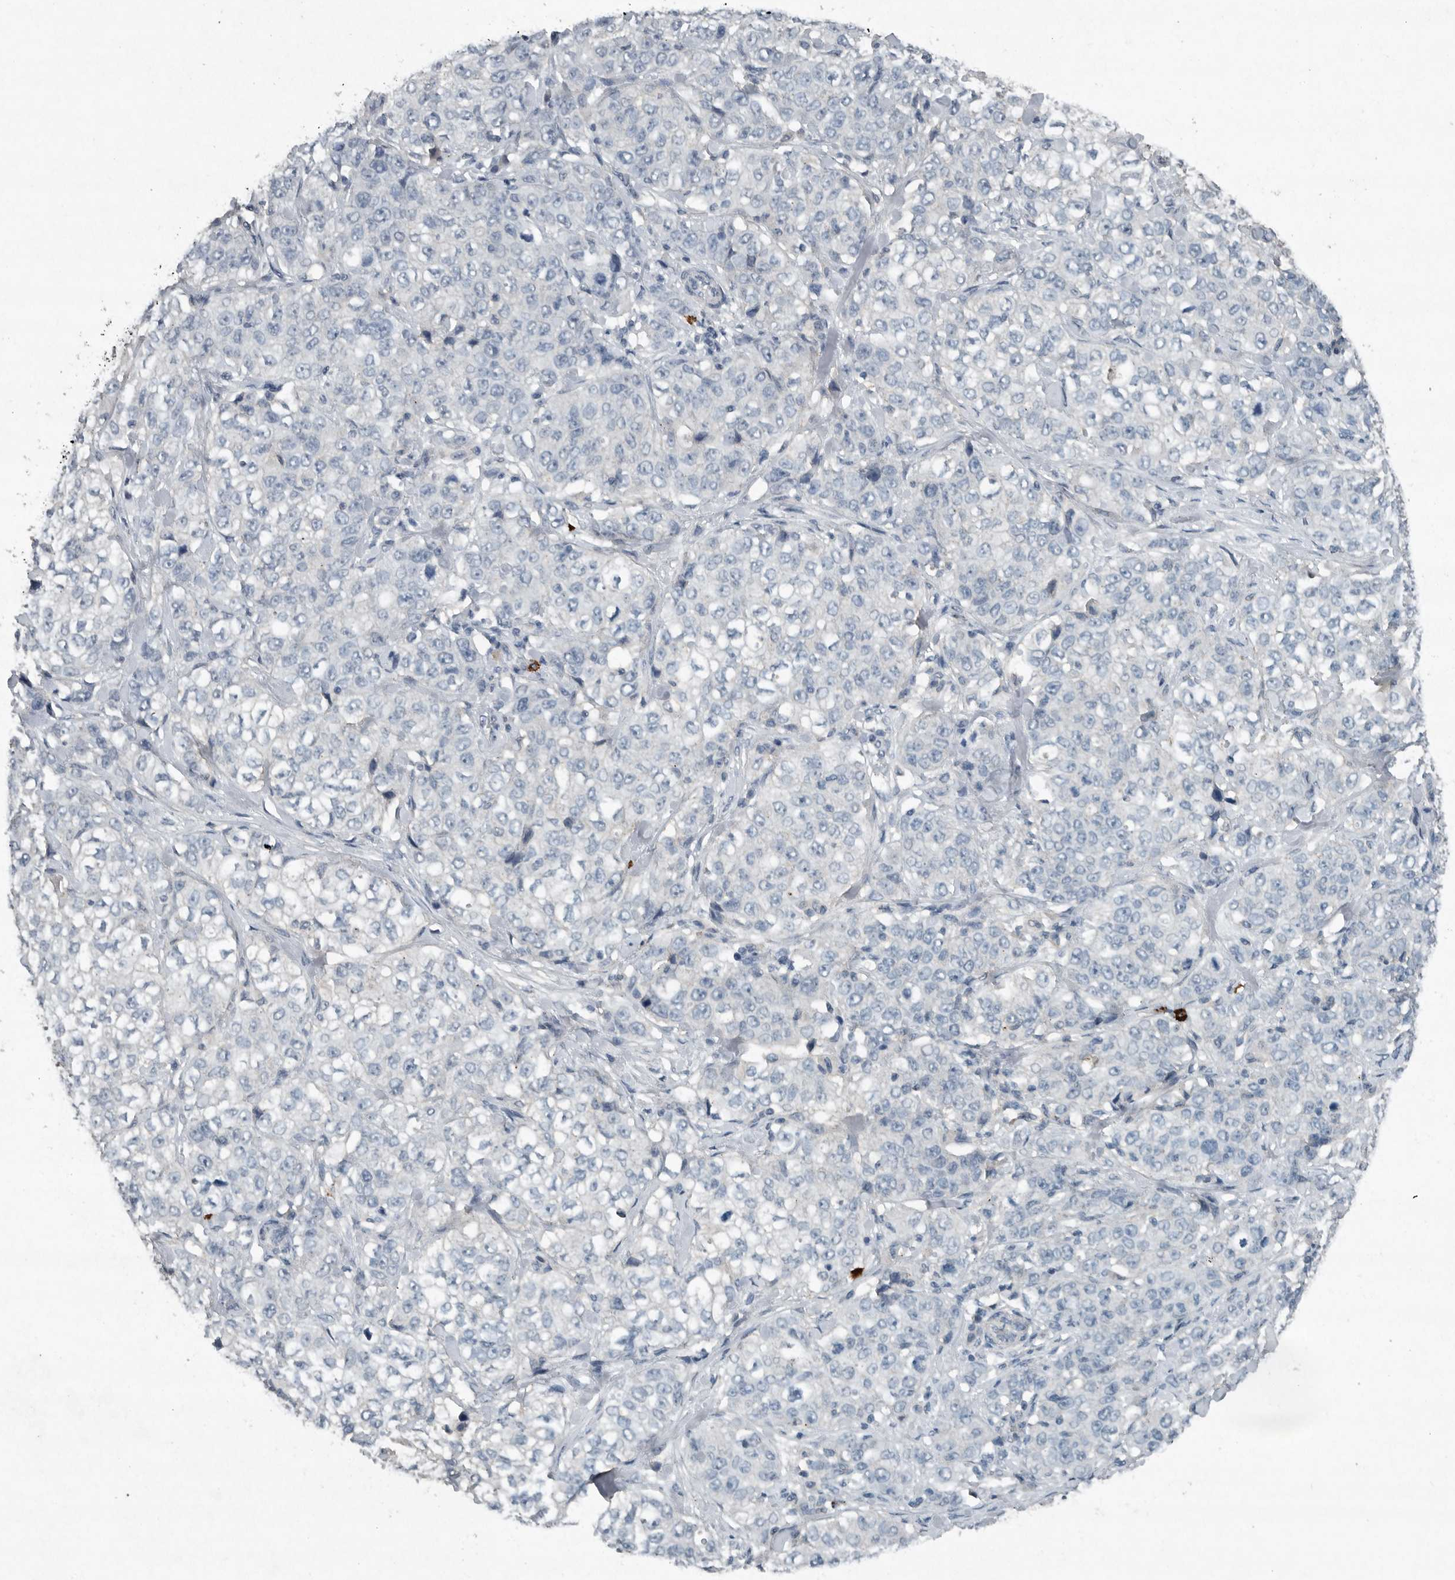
{"staining": {"intensity": "negative", "quantity": "none", "location": "none"}, "tissue": "stomach cancer", "cell_type": "Tumor cells", "image_type": "cancer", "snomed": [{"axis": "morphology", "description": "Adenocarcinoma, NOS"}, {"axis": "topography", "description": "Stomach"}], "caption": "Tumor cells are negative for protein expression in human stomach cancer (adenocarcinoma).", "gene": "IL20", "patient": {"sex": "male", "age": 48}}